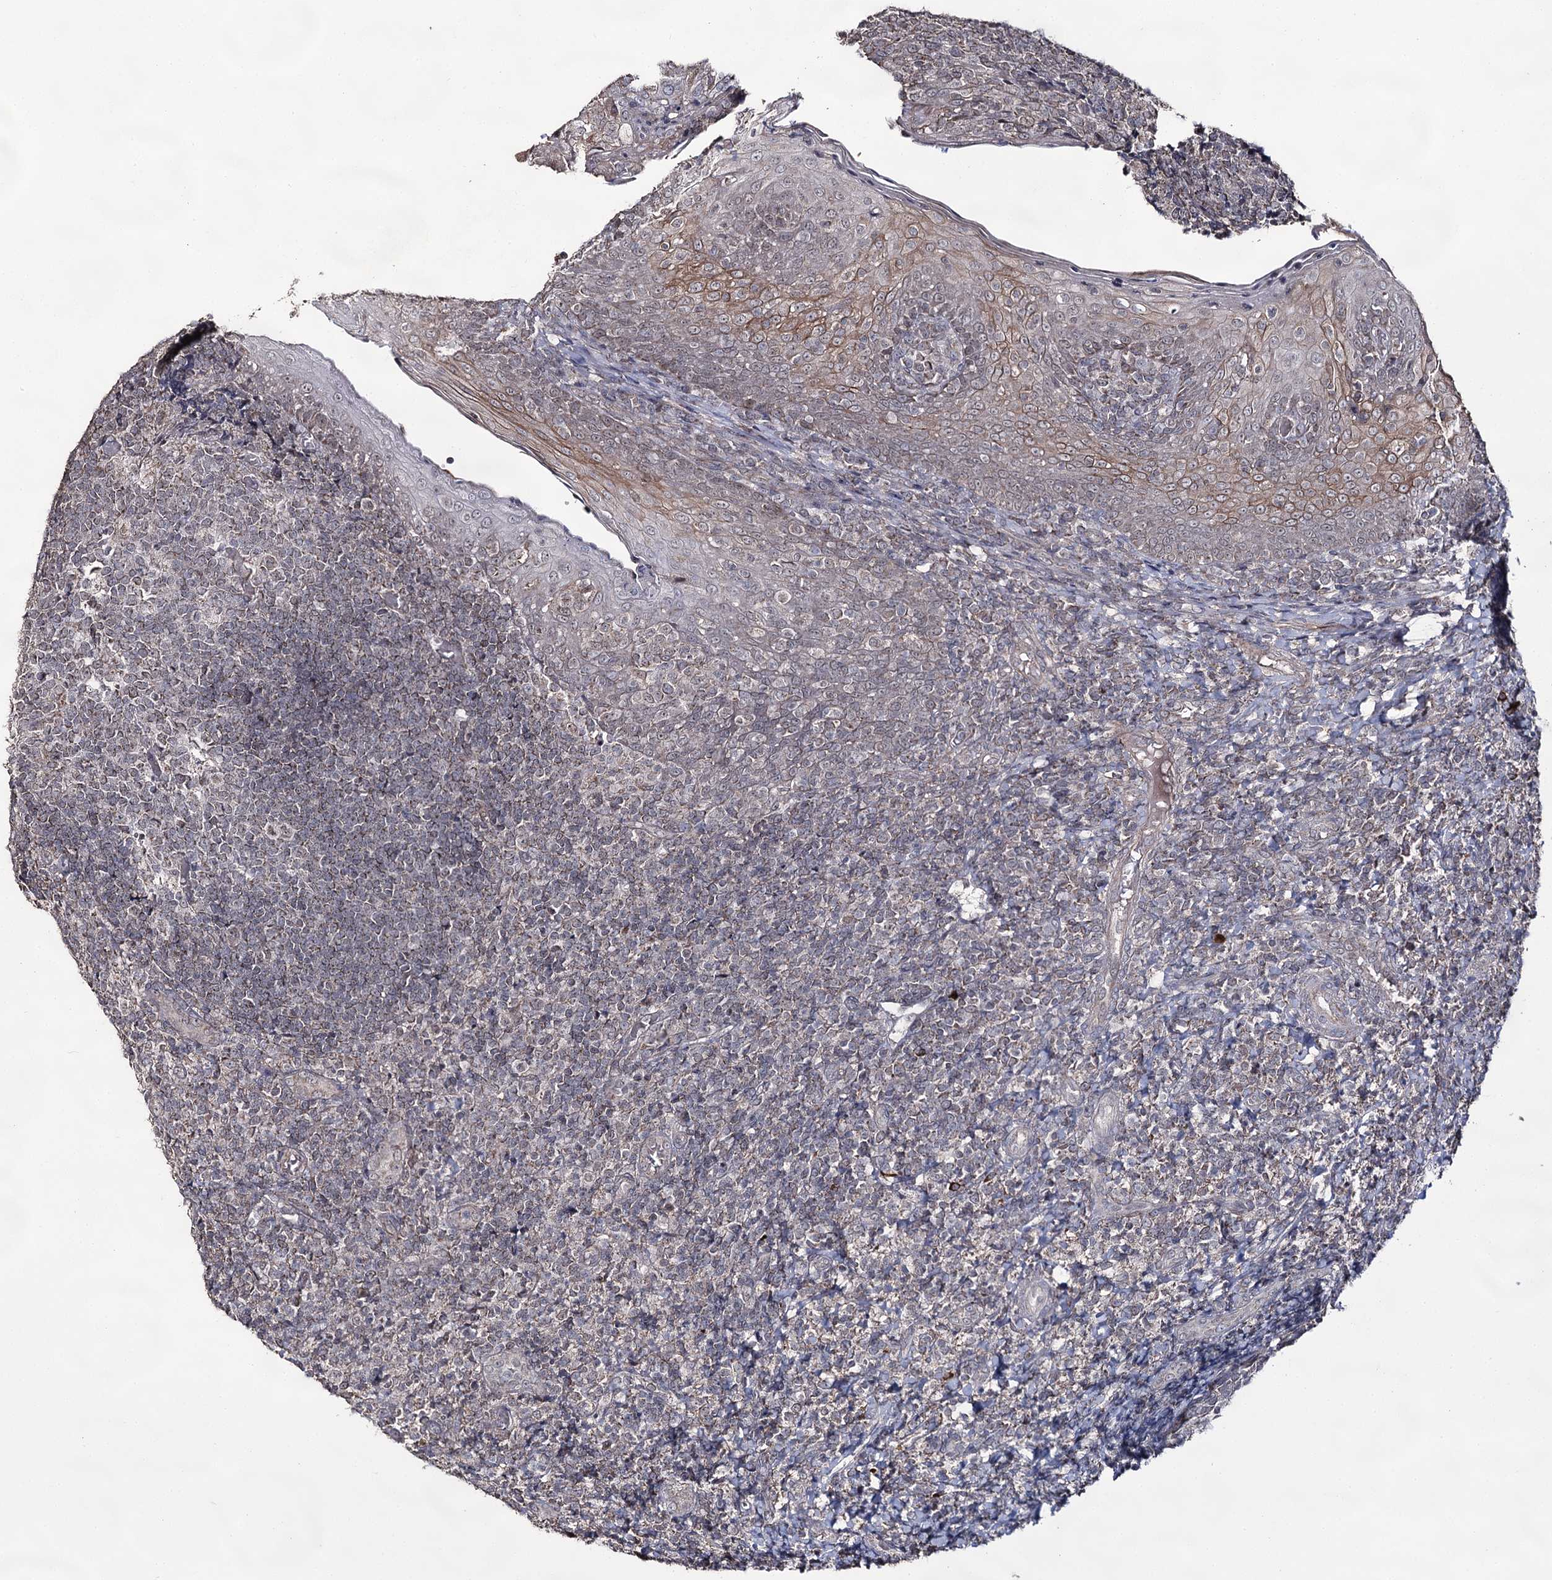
{"staining": {"intensity": "weak", "quantity": "<25%", "location": "cytoplasmic/membranous"}, "tissue": "tonsil", "cell_type": "Germinal center cells", "image_type": "normal", "snomed": [{"axis": "morphology", "description": "Normal tissue, NOS"}, {"axis": "topography", "description": "Tonsil"}], "caption": "DAB immunohistochemical staining of benign tonsil exhibits no significant positivity in germinal center cells.", "gene": "ACTR6", "patient": {"sex": "female", "age": 19}}